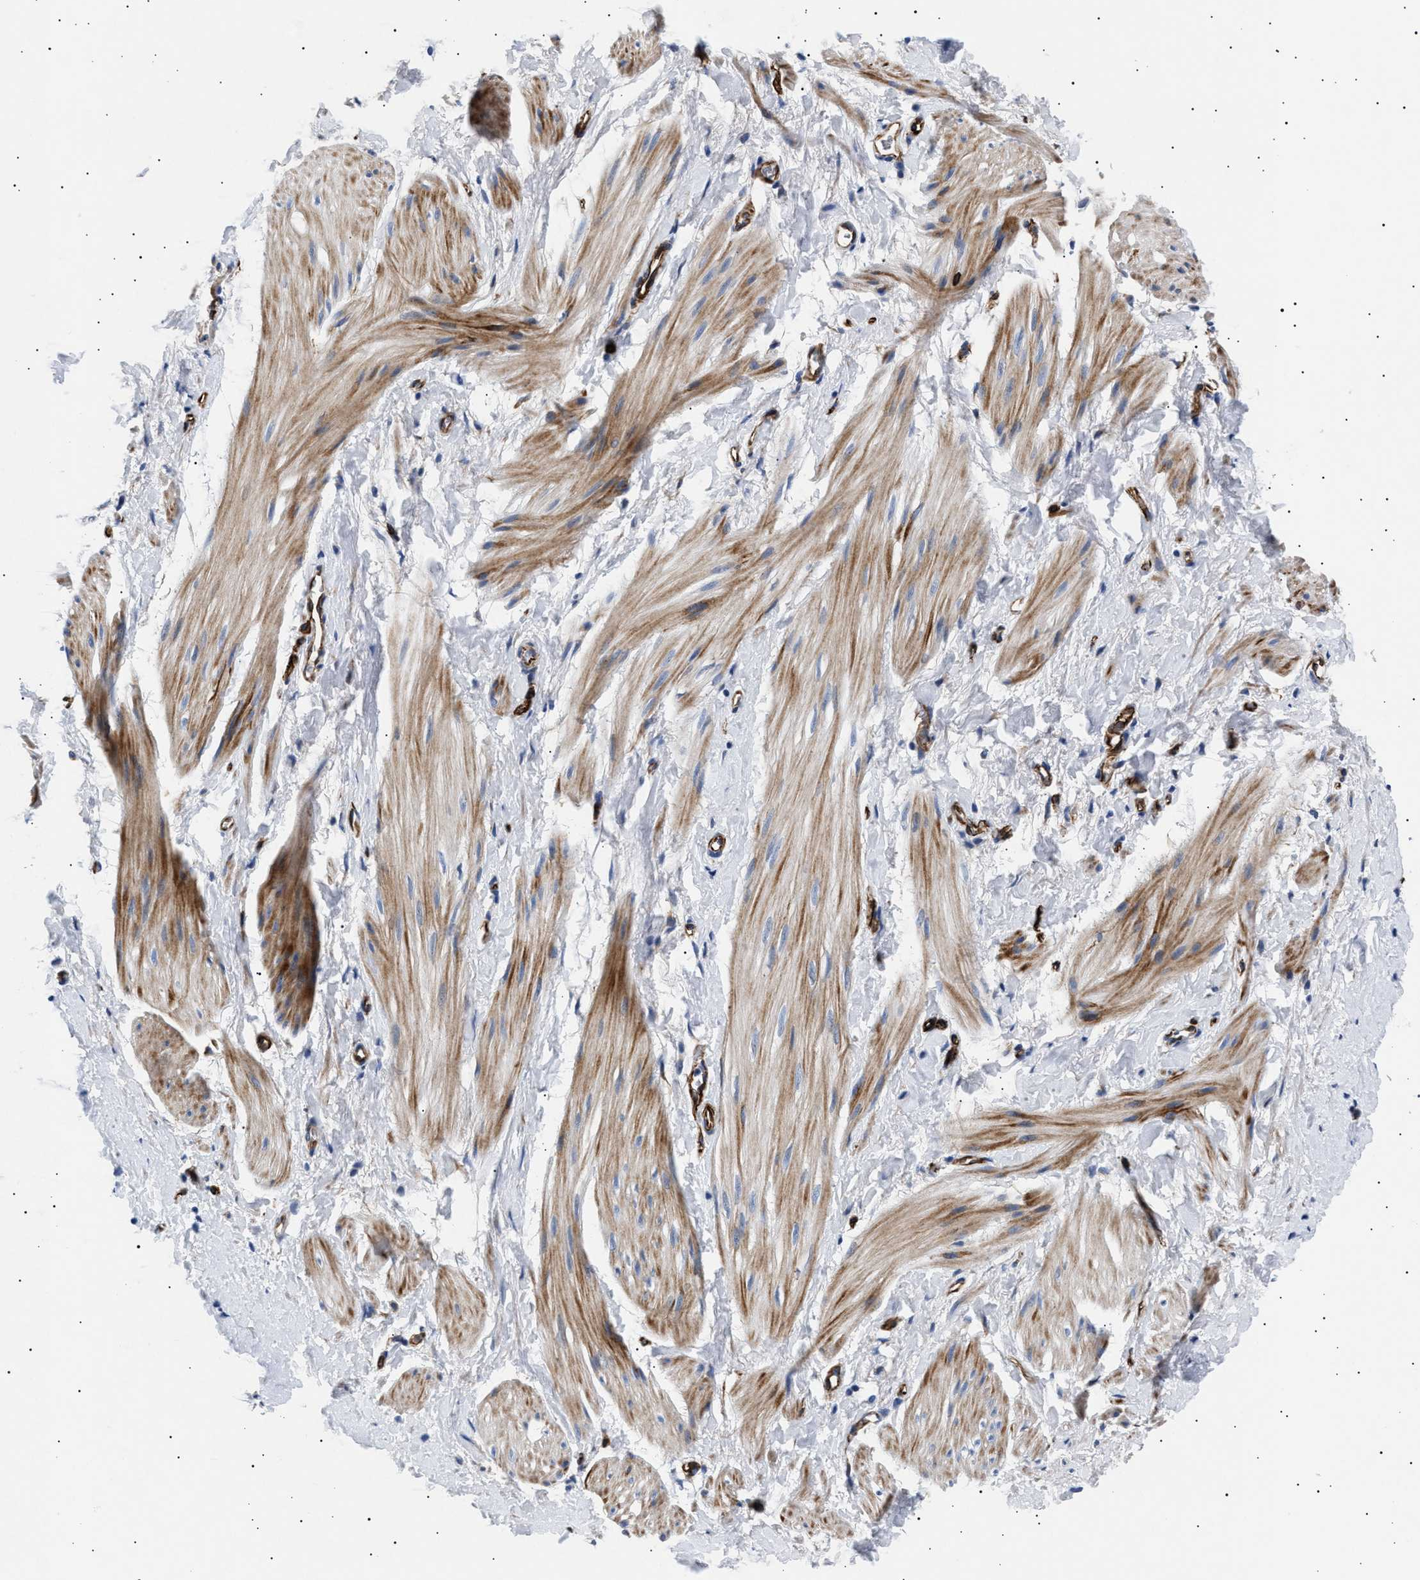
{"staining": {"intensity": "moderate", "quantity": "<25%", "location": "cytoplasmic/membranous"}, "tissue": "smooth muscle", "cell_type": "Smooth muscle cells", "image_type": "normal", "snomed": [{"axis": "morphology", "description": "Normal tissue, NOS"}, {"axis": "topography", "description": "Smooth muscle"}], "caption": "Brown immunohistochemical staining in normal smooth muscle displays moderate cytoplasmic/membranous positivity in about <25% of smooth muscle cells.", "gene": "OLFML2A", "patient": {"sex": "male", "age": 16}}